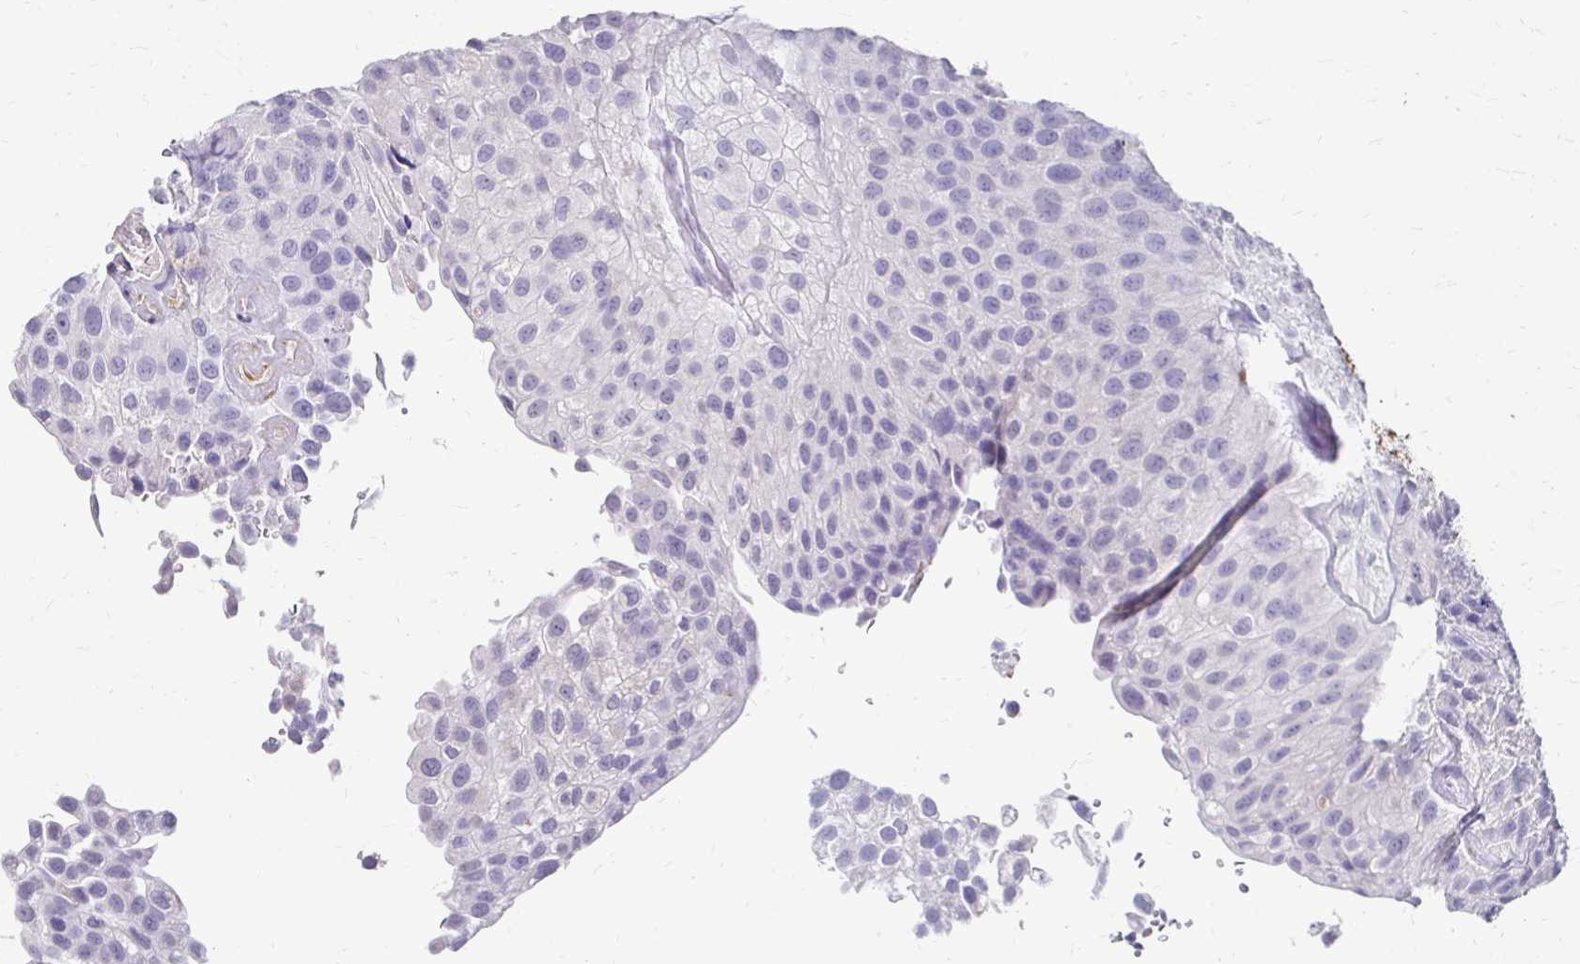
{"staining": {"intensity": "negative", "quantity": "none", "location": "none"}, "tissue": "urothelial cancer", "cell_type": "Tumor cells", "image_type": "cancer", "snomed": [{"axis": "morphology", "description": "Urothelial carcinoma, NOS"}, {"axis": "topography", "description": "Urinary bladder"}], "caption": "DAB (3,3'-diaminobenzidine) immunohistochemical staining of human urothelial cancer exhibits no significant staining in tumor cells.", "gene": "GK2", "patient": {"sex": "male", "age": 87}}